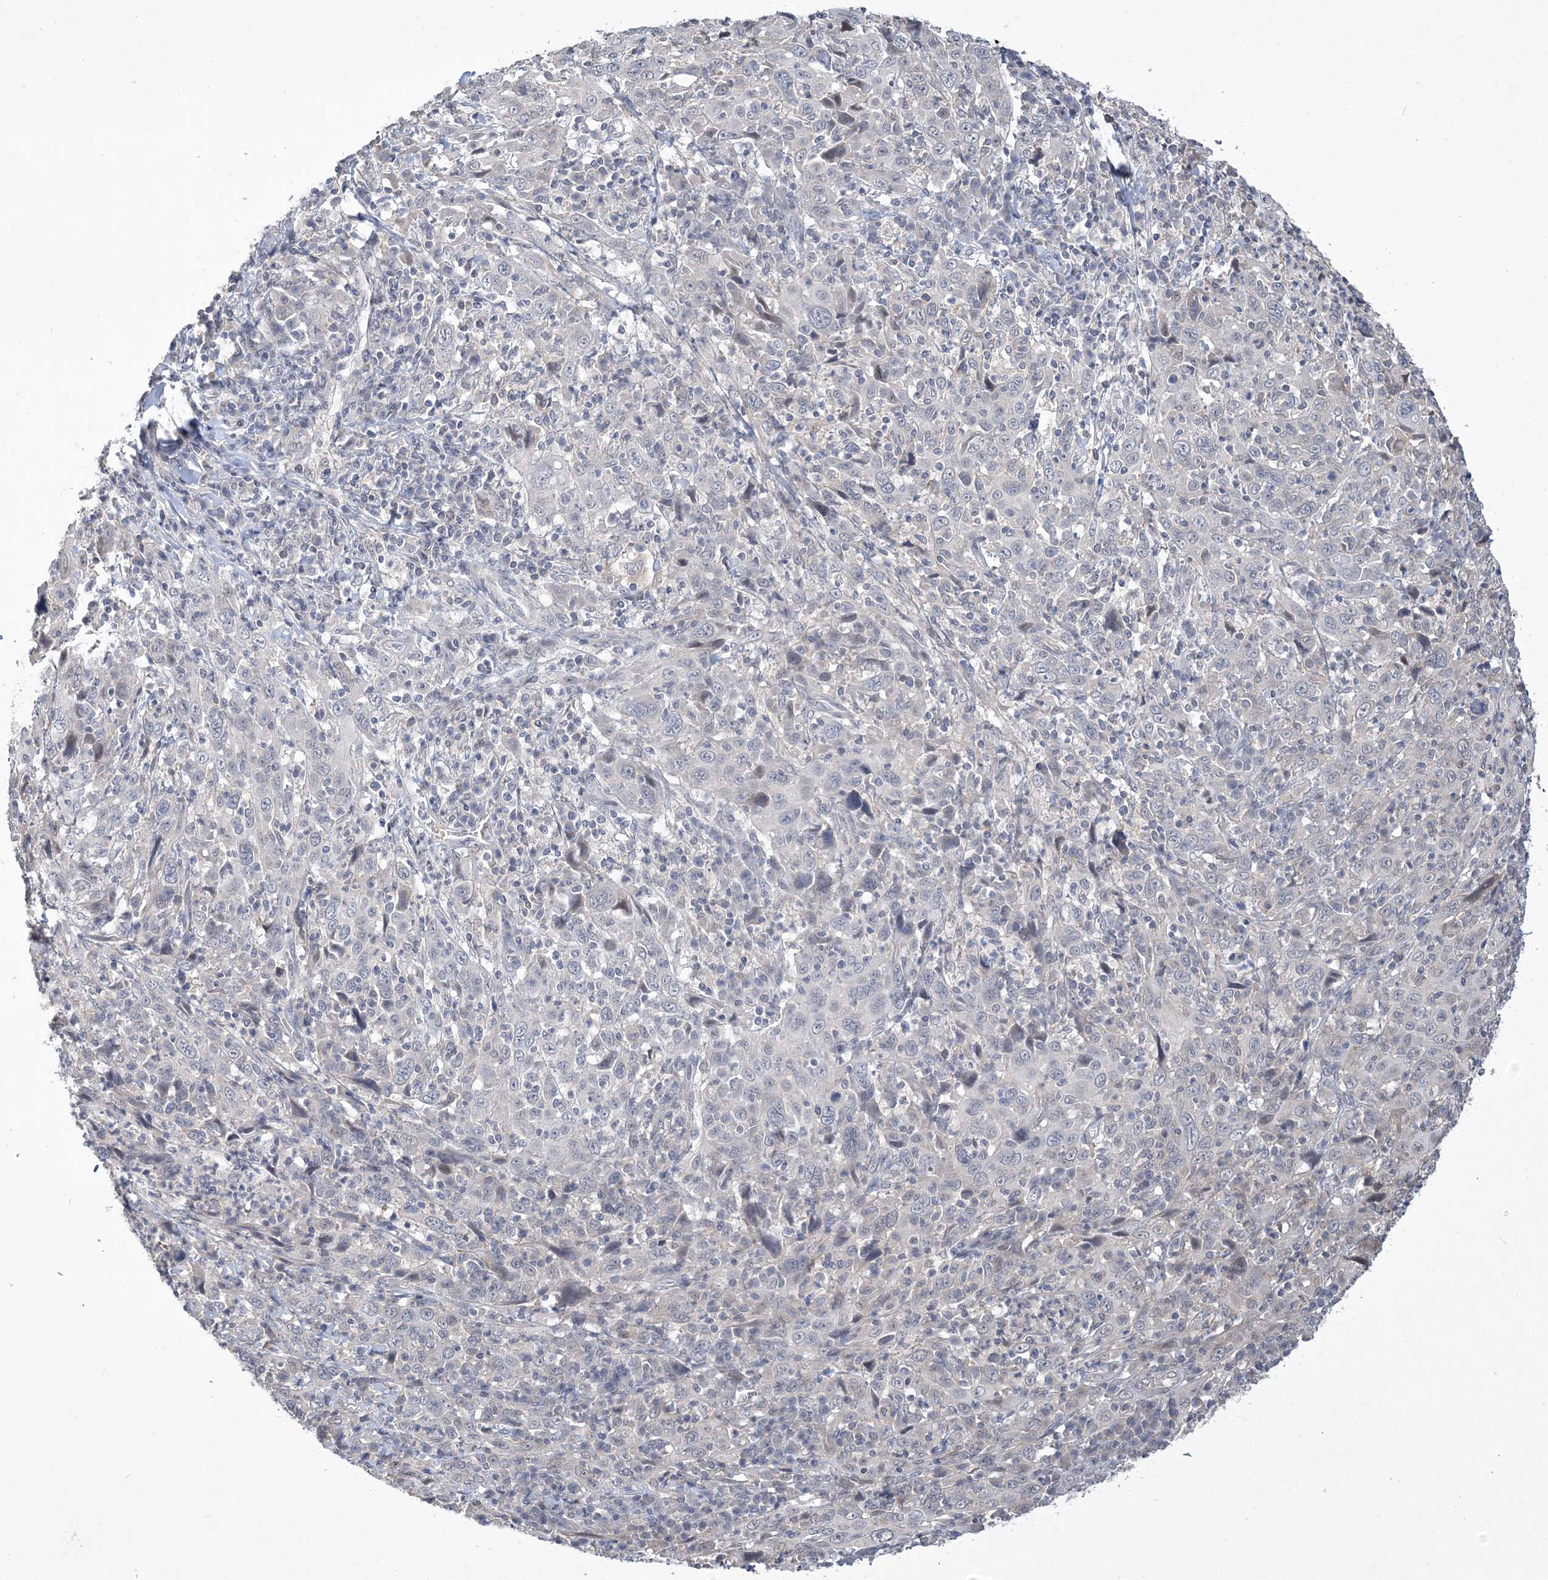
{"staining": {"intensity": "negative", "quantity": "none", "location": "none"}, "tissue": "cervical cancer", "cell_type": "Tumor cells", "image_type": "cancer", "snomed": [{"axis": "morphology", "description": "Squamous cell carcinoma, NOS"}, {"axis": "topography", "description": "Cervix"}], "caption": "Tumor cells are negative for brown protein staining in cervical cancer (squamous cell carcinoma).", "gene": "TSPEAR", "patient": {"sex": "female", "age": 46}}